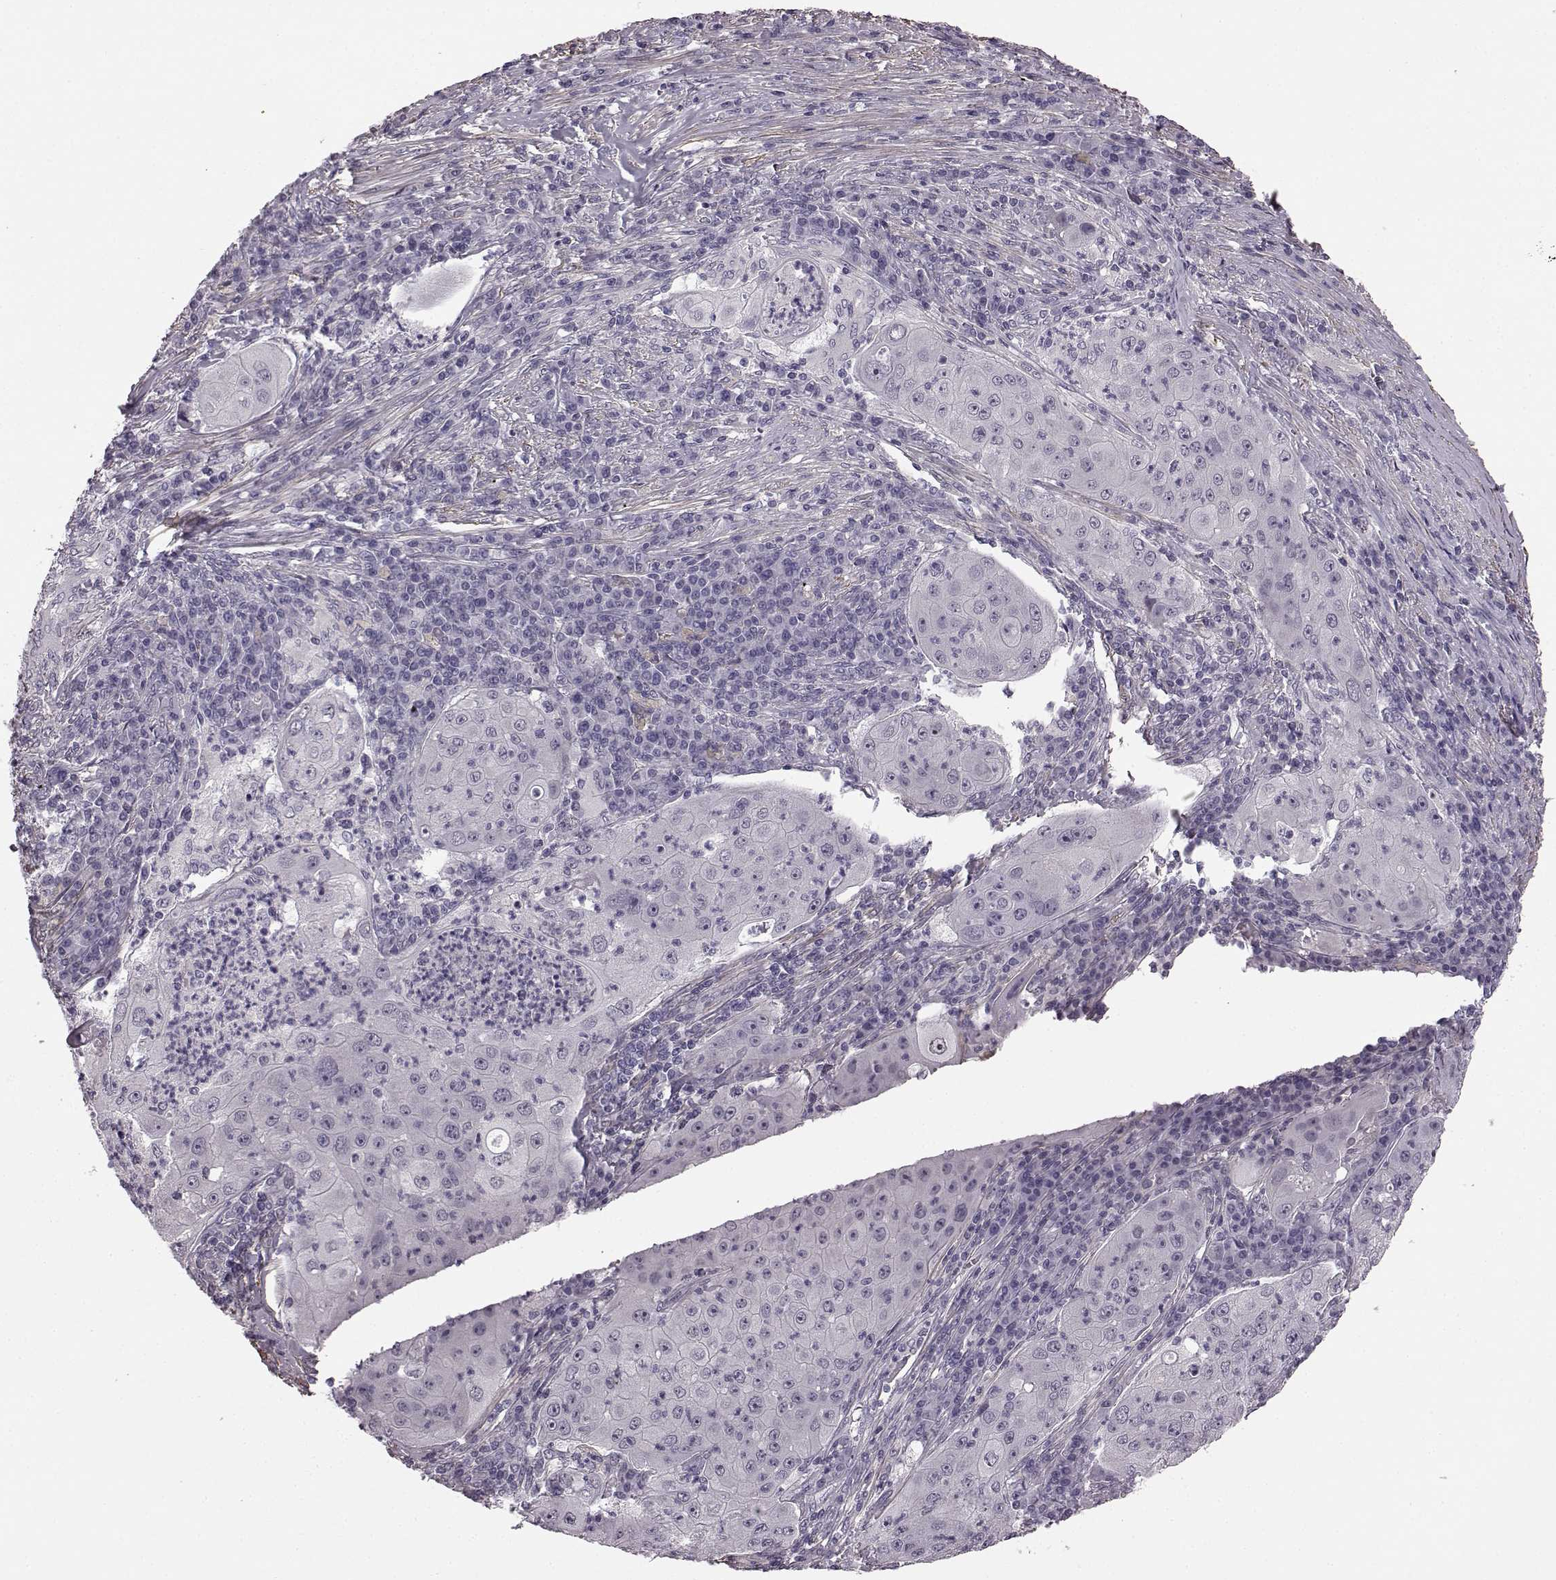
{"staining": {"intensity": "negative", "quantity": "none", "location": "none"}, "tissue": "lung cancer", "cell_type": "Tumor cells", "image_type": "cancer", "snomed": [{"axis": "morphology", "description": "Squamous cell carcinoma, NOS"}, {"axis": "topography", "description": "Lung"}], "caption": "Tumor cells show no significant positivity in lung cancer.", "gene": "SLCO3A1", "patient": {"sex": "female", "age": 59}}